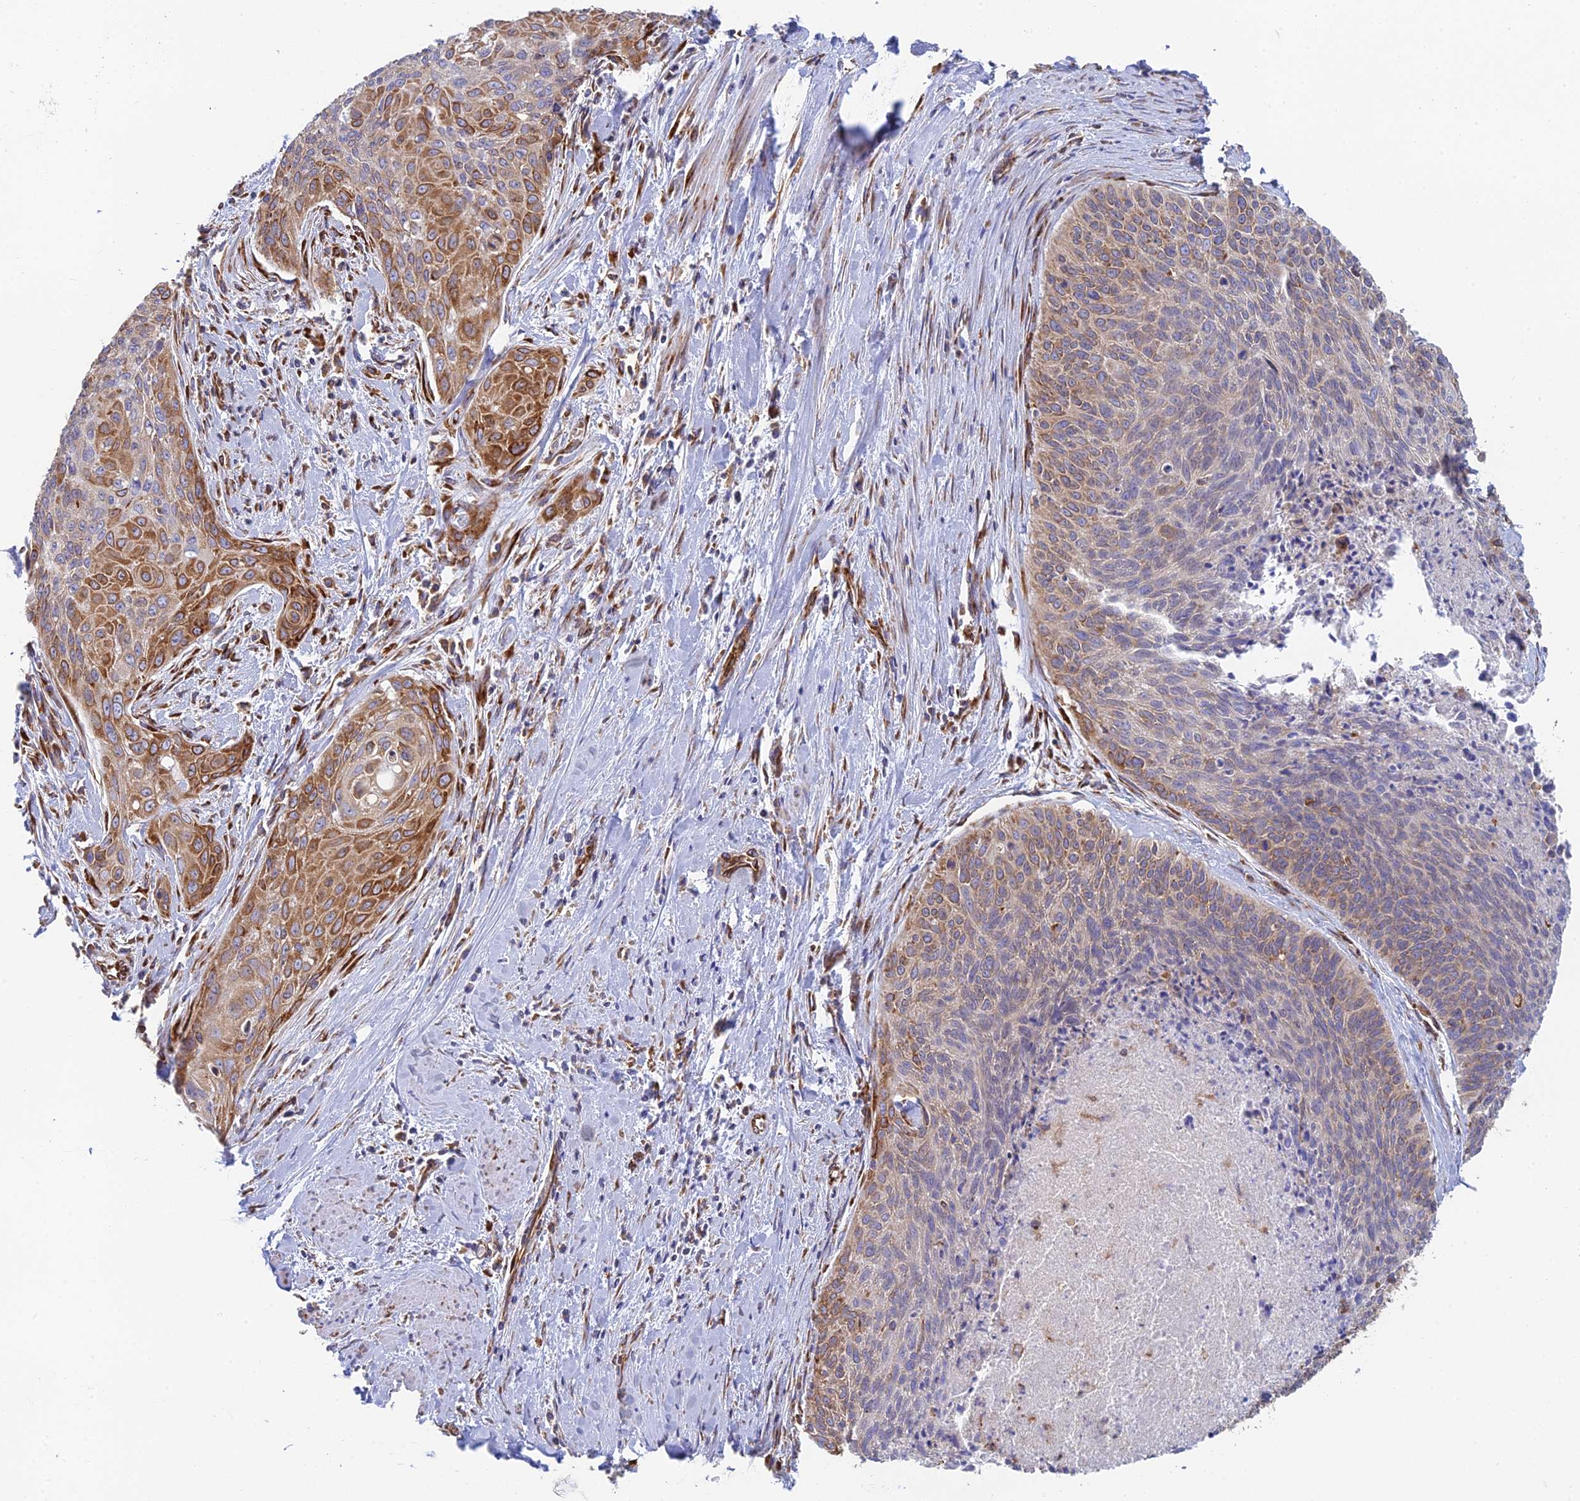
{"staining": {"intensity": "moderate", "quantity": "25%-75%", "location": "cytoplasmic/membranous"}, "tissue": "cervical cancer", "cell_type": "Tumor cells", "image_type": "cancer", "snomed": [{"axis": "morphology", "description": "Squamous cell carcinoma, NOS"}, {"axis": "topography", "description": "Cervix"}], "caption": "The image exhibits immunohistochemical staining of cervical cancer. There is moderate cytoplasmic/membranous positivity is appreciated in about 25%-75% of tumor cells. (Brightfield microscopy of DAB IHC at high magnification).", "gene": "CCDC69", "patient": {"sex": "female", "age": 55}}